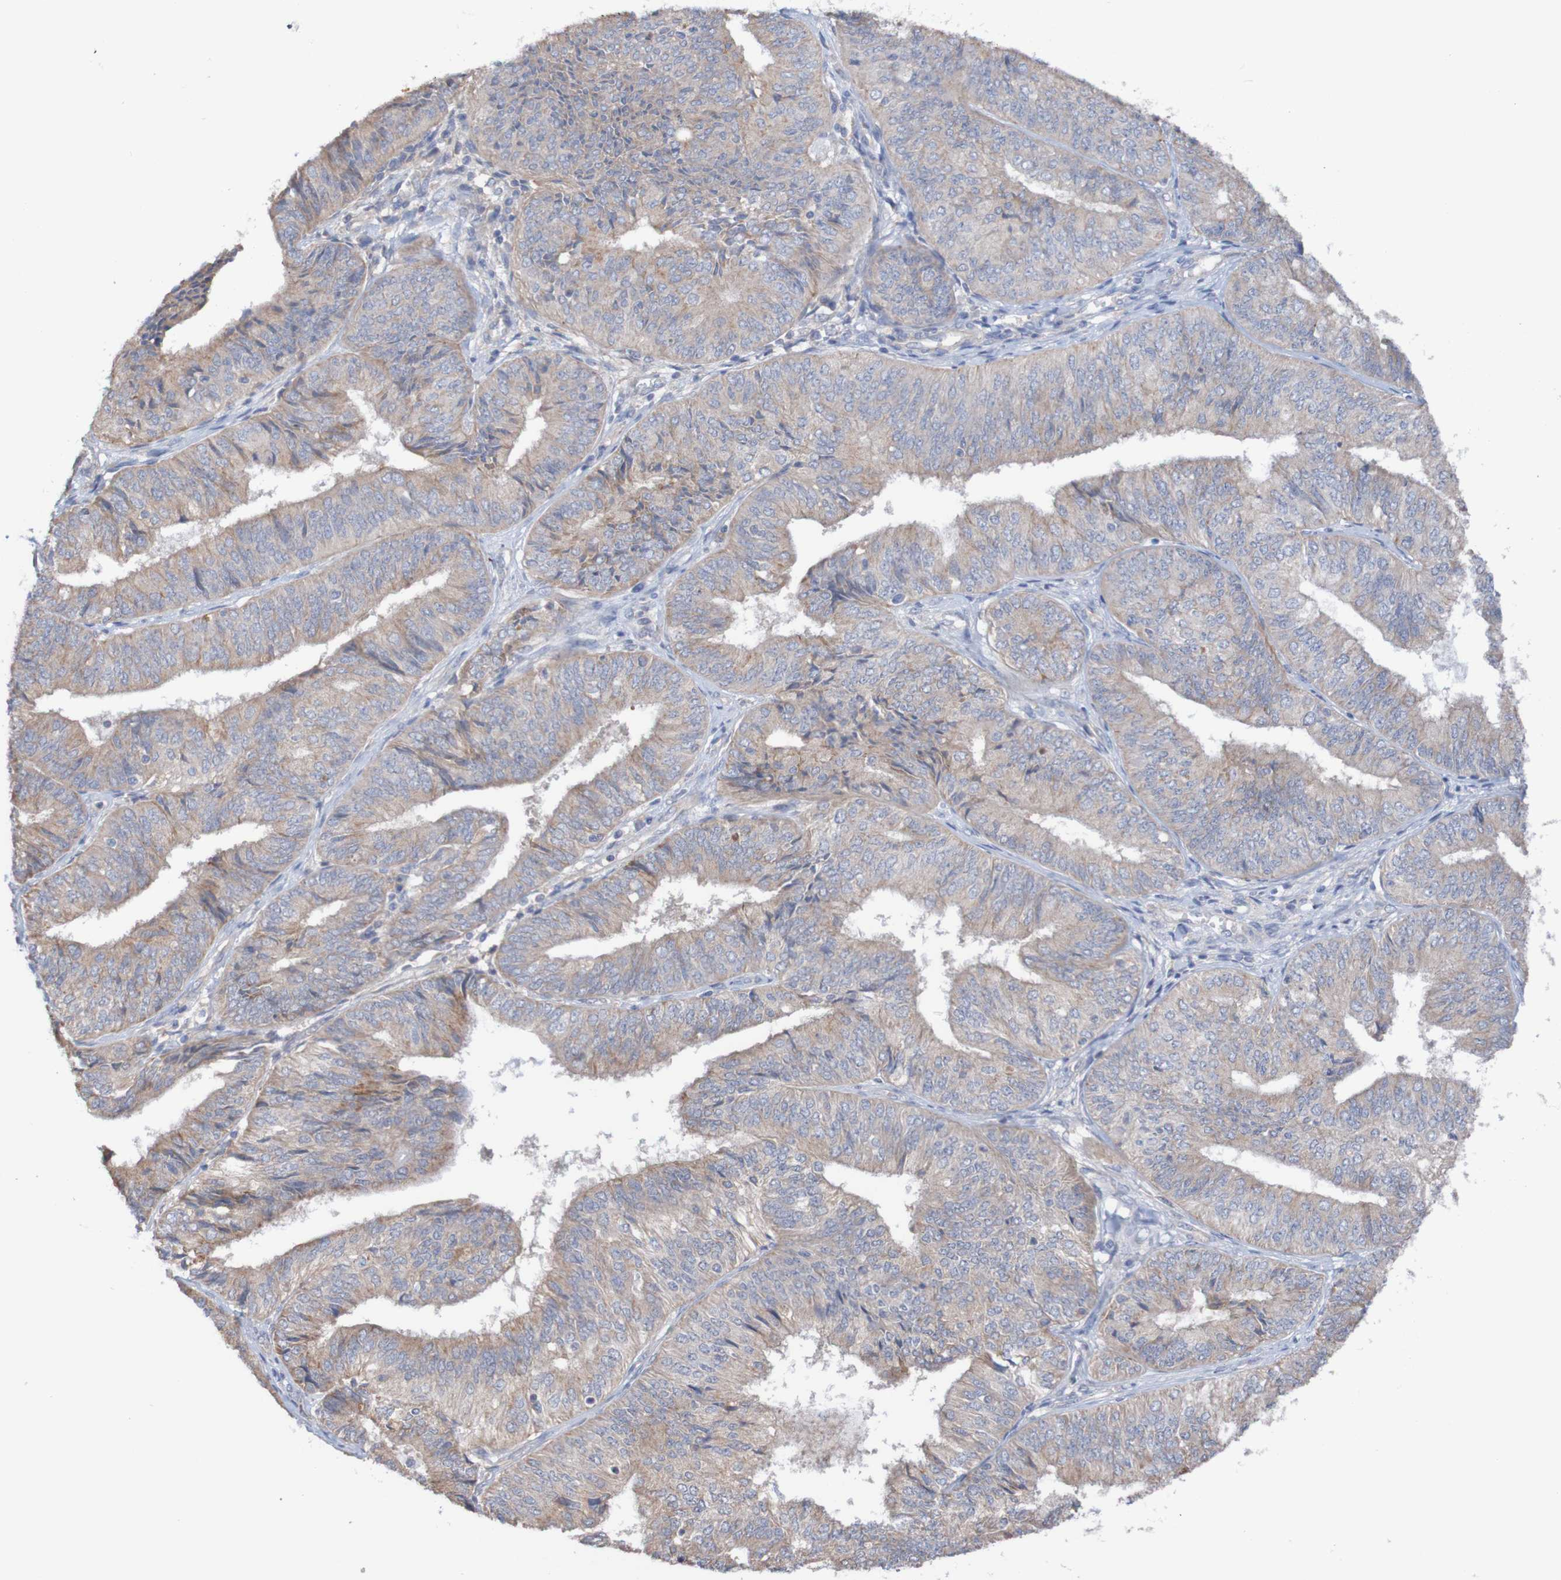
{"staining": {"intensity": "weak", "quantity": ">75%", "location": "cytoplasmic/membranous"}, "tissue": "endometrial cancer", "cell_type": "Tumor cells", "image_type": "cancer", "snomed": [{"axis": "morphology", "description": "Adenocarcinoma, NOS"}, {"axis": "topography", "description": "Endometrium"}], "caption": "Endometrial cancer (adenocarcinoma) was stained to show a protein in brown. There is low levels of weak cytoplasmic/membranous expression in about >75% of tumor cells.", "gene": "PHYH", "patient": {"sex": "female", "age": 58}}